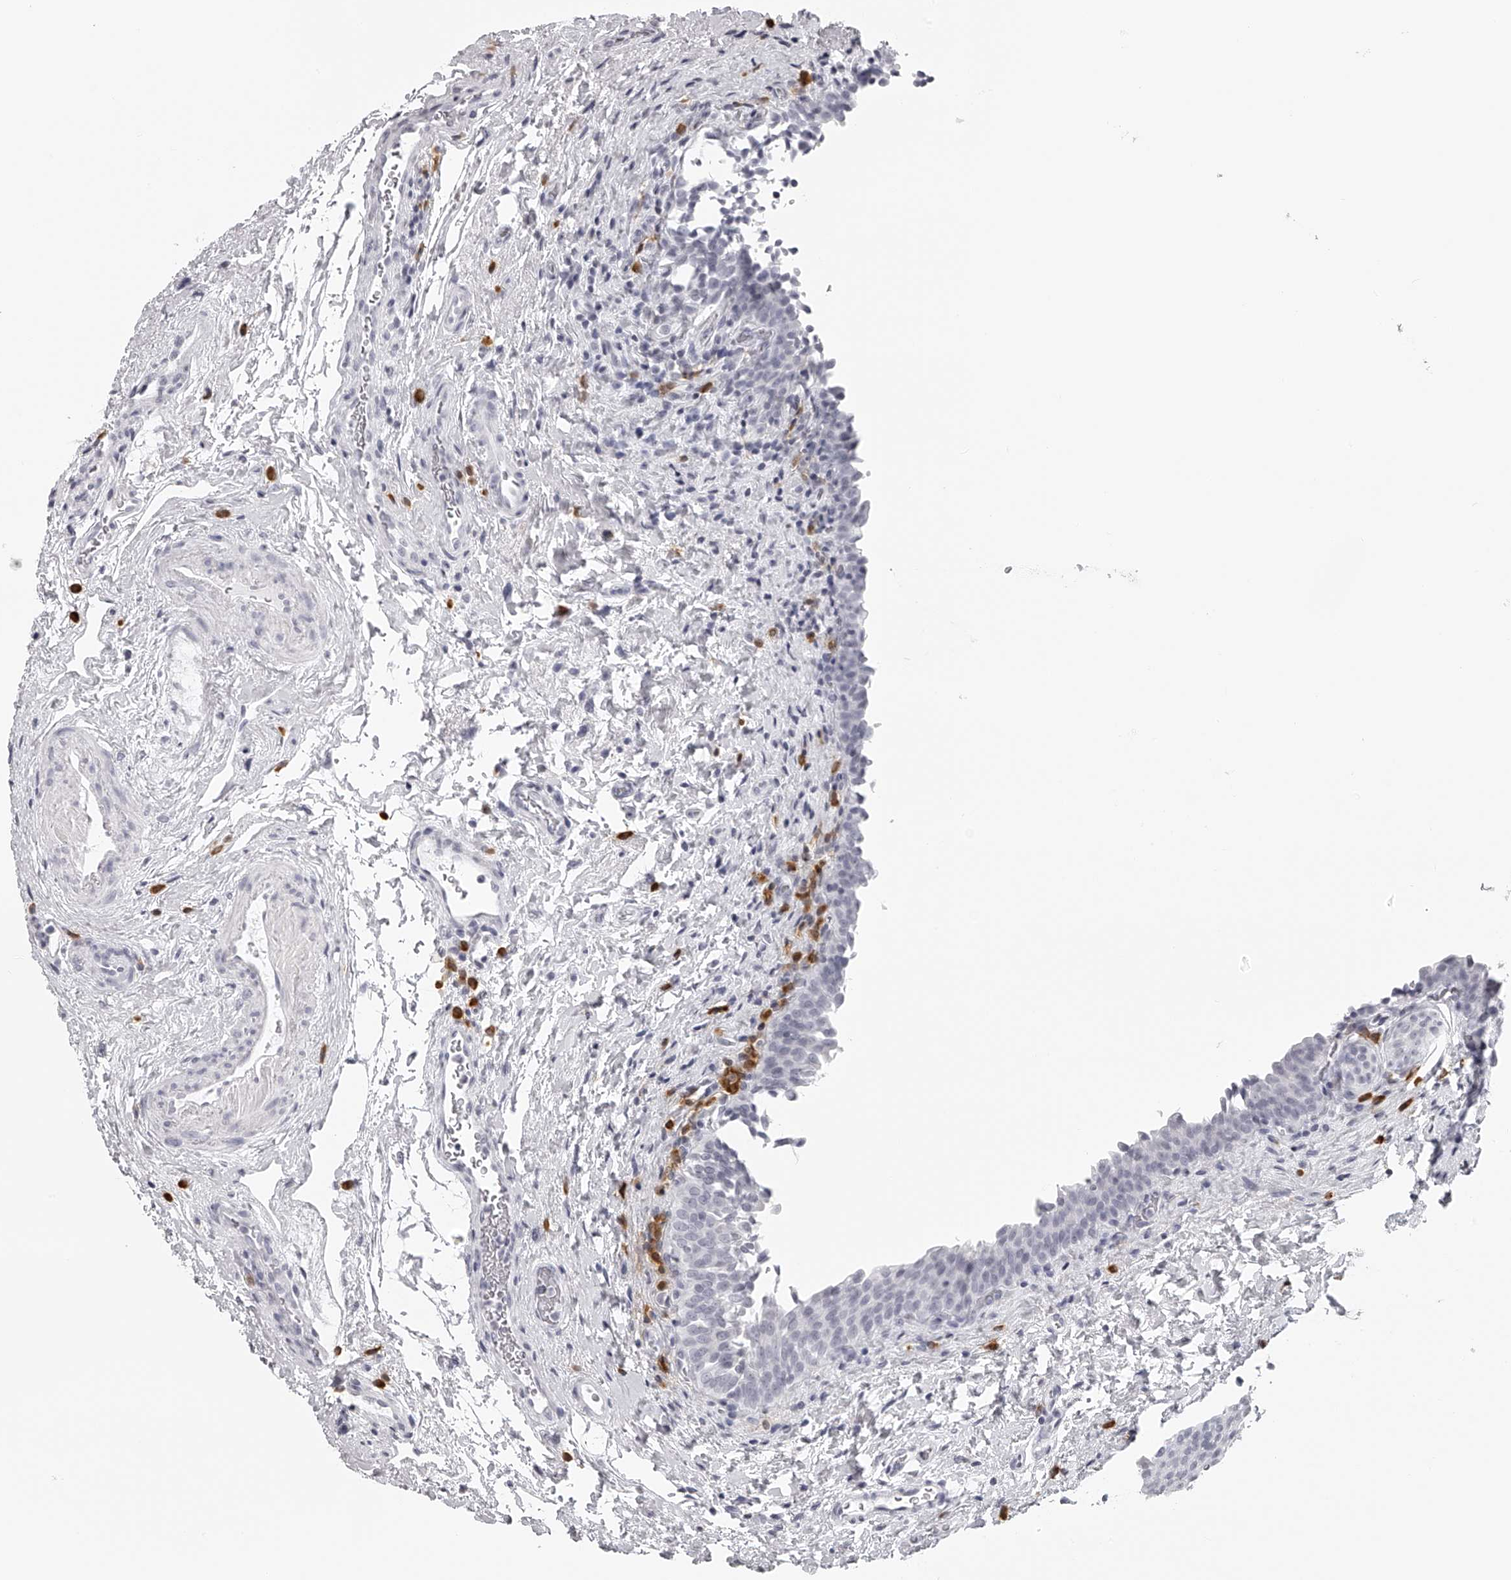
{"staining": {"intensity": "negative", "quantity": "none", "location": "none"}, "tissue": "urinary bladder", "cell_type": "Urothelial cells", "image_type": "normal", "snomed": [{"axis": "morphology", "description": "Normal tissue, NOS"}, {"axis": "topography", "description": "Urinary bladder"}], "caption": "Photomicrograph shows no protein expression in urothelial cells of benign urinary bladder.", "gene": "SEC11C", "patient": {"sex": "male", "age": 83}}